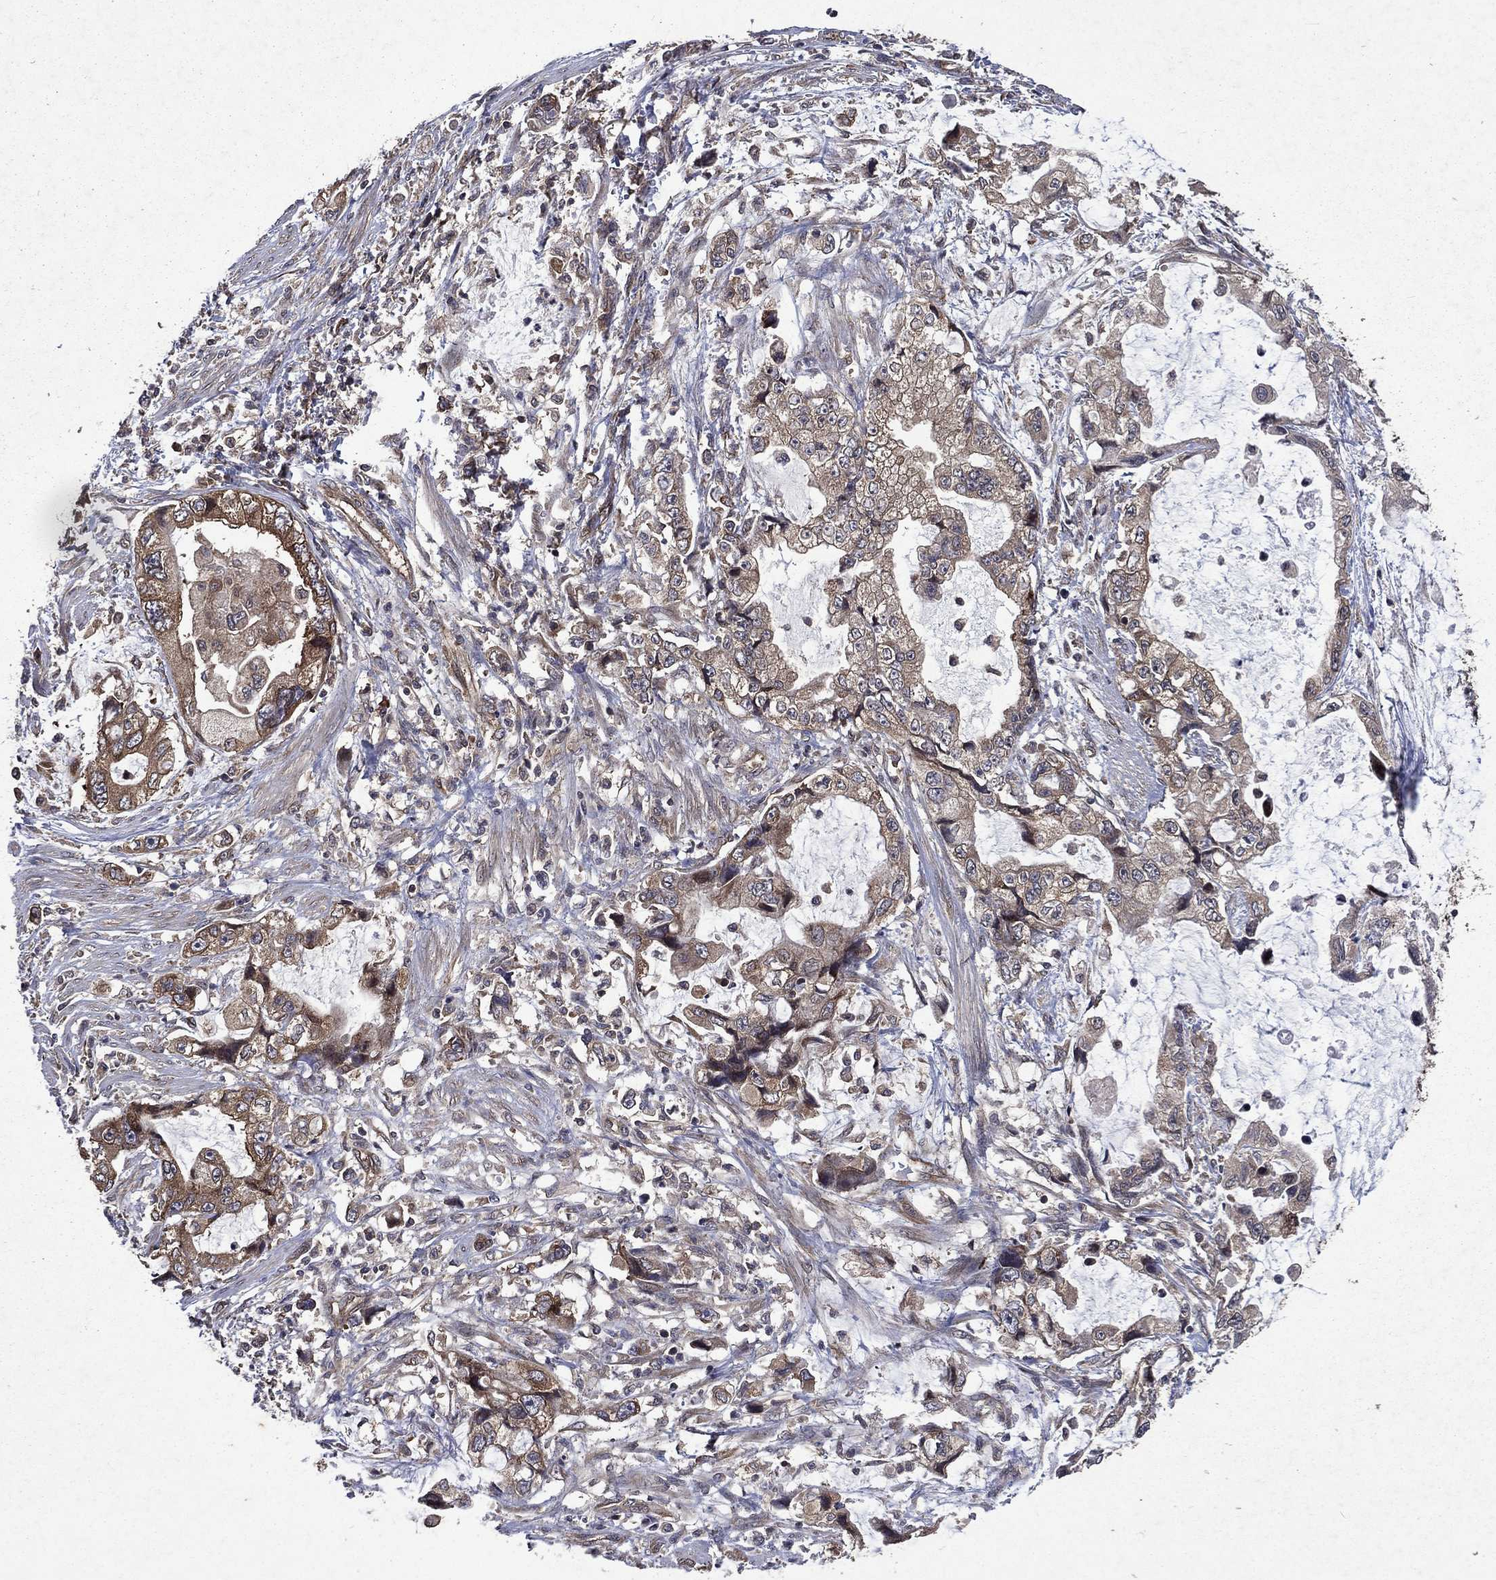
{"staining": {"intensity": "weak", "quantity": "25%-75%", "location": "cytoplasmic/membranous"}, "tissue": "stomach cancer", "cell_type": "Tumor cells", "image_type": "cancer", "snomed": [{"axis": "morphology", "description": "Adenocarcinoma, NOS"}, {"axis": "topography", "description": "Pancreas"}, {"axis": "topography", "description": "Stomach, upper"}, {"axis": "topography", "description": "Stomach"}], "caption": "The image demonstrates immunohistochemical staining of stomach adenocarcinoma. There is weak cytoplasmic/membranous staining is appreciated in approximately 25%-75% of tumor cells.", "gene": "EIF2B4", "patient": {"sex": "male", "age": 77}}